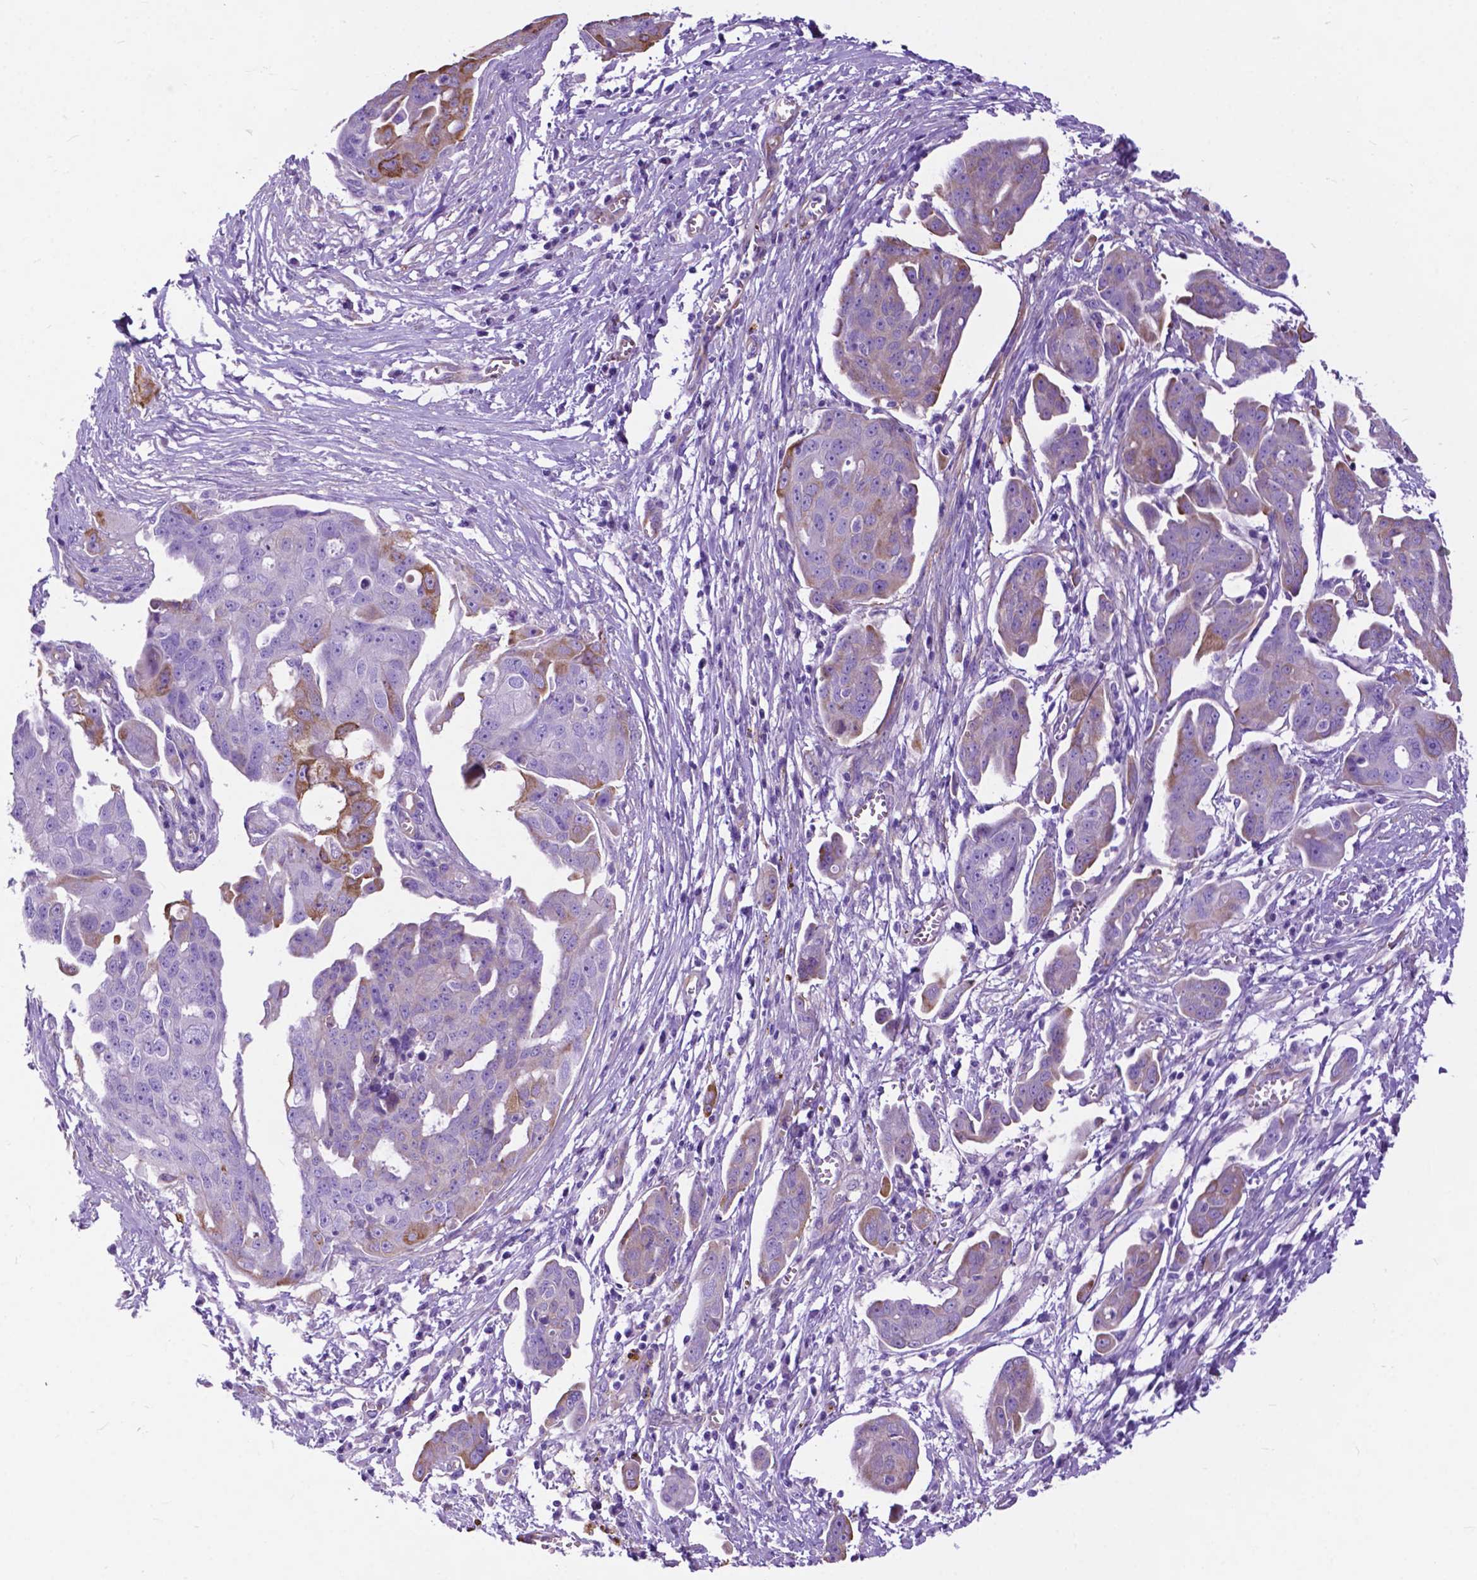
{"staining": {"intensity": "moderate", "quantity": "<25%", "location": "cytoplasmic/membranous"}, "tissue": "ovarian cancer", "cell_type": "Tumor cells", "image_type": "cancer", "snomed": [{"axis": "morphology", "description": "Carcinoma, endometroid"}, {"axis": "topography", "description": "Ovary"}], "caption": "Moderate cytoplasmic/membranous positivity for a protein is appreciated in approximately <25% of tumor cells of ovarian cancer using immunohistochemistry.", "gene": "PCDHA12", "patient": {"sex": "female", "age": 70}}